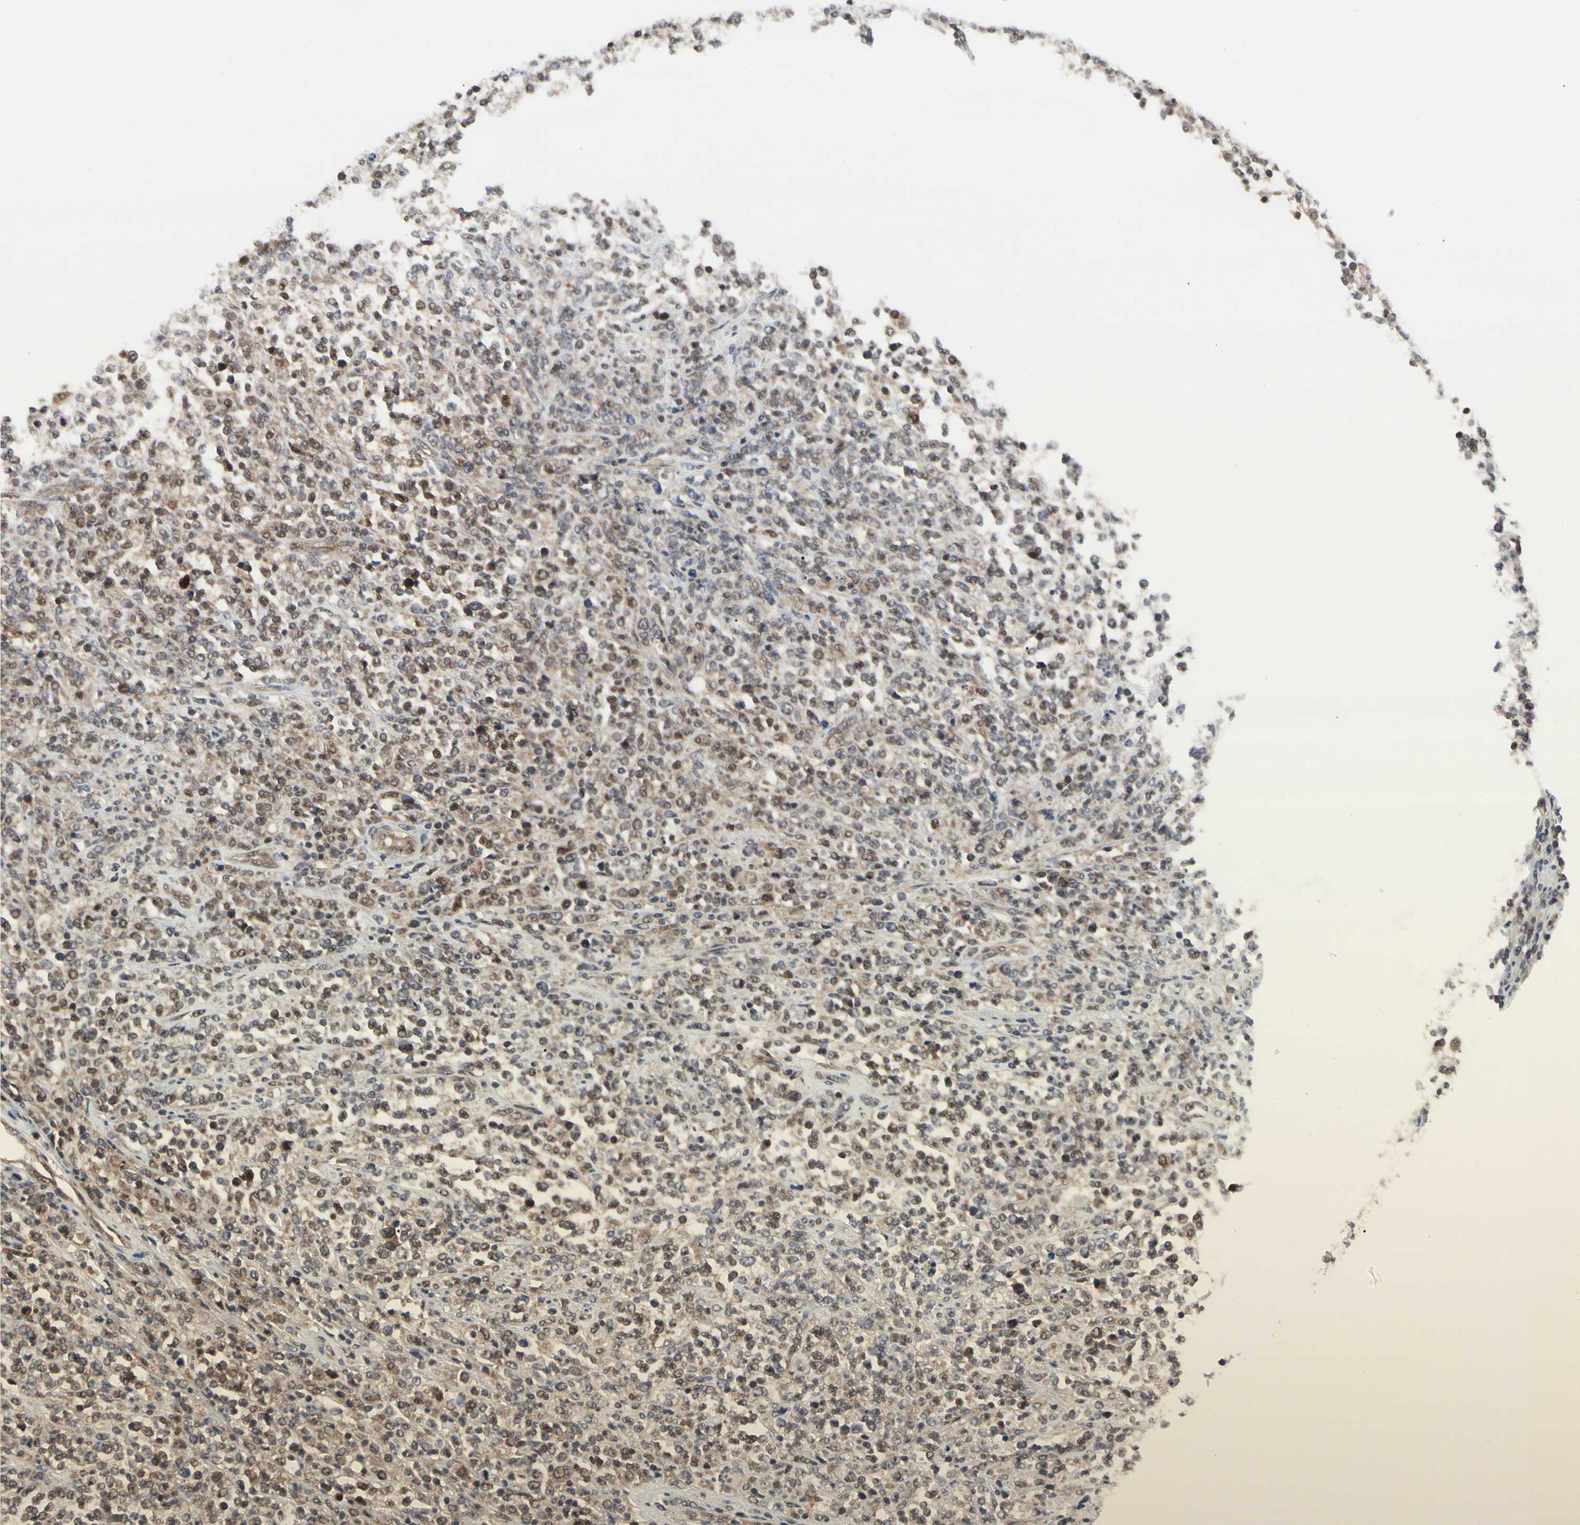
{"staining": {"intensity": "weak", "quantity": ">75%", "location": "cytoplasmic/membranous"}, "tissue": "lymphoma", "cell_type": "Tumor cells", "image_type": "cancer", "snomed": [{"axis": "morphology", "description": "Malignant lymphoma, non-Hodgkin's type, High grade"}, {"axis": "topography", "description": "Soft tissue"}], "caption": "Tumor cells reveal low levels of weak cytoplasmic/membranous positivity in approximately >75% of cells in lymphoma. Using DAB (3,3'-diaminobenzidine) (brown) and hematoxylin (blue) stains, captured at high magnification using brightfield microscopy.", "gene": "CDK5", "patient": {"sex": "male", "age": 18}}